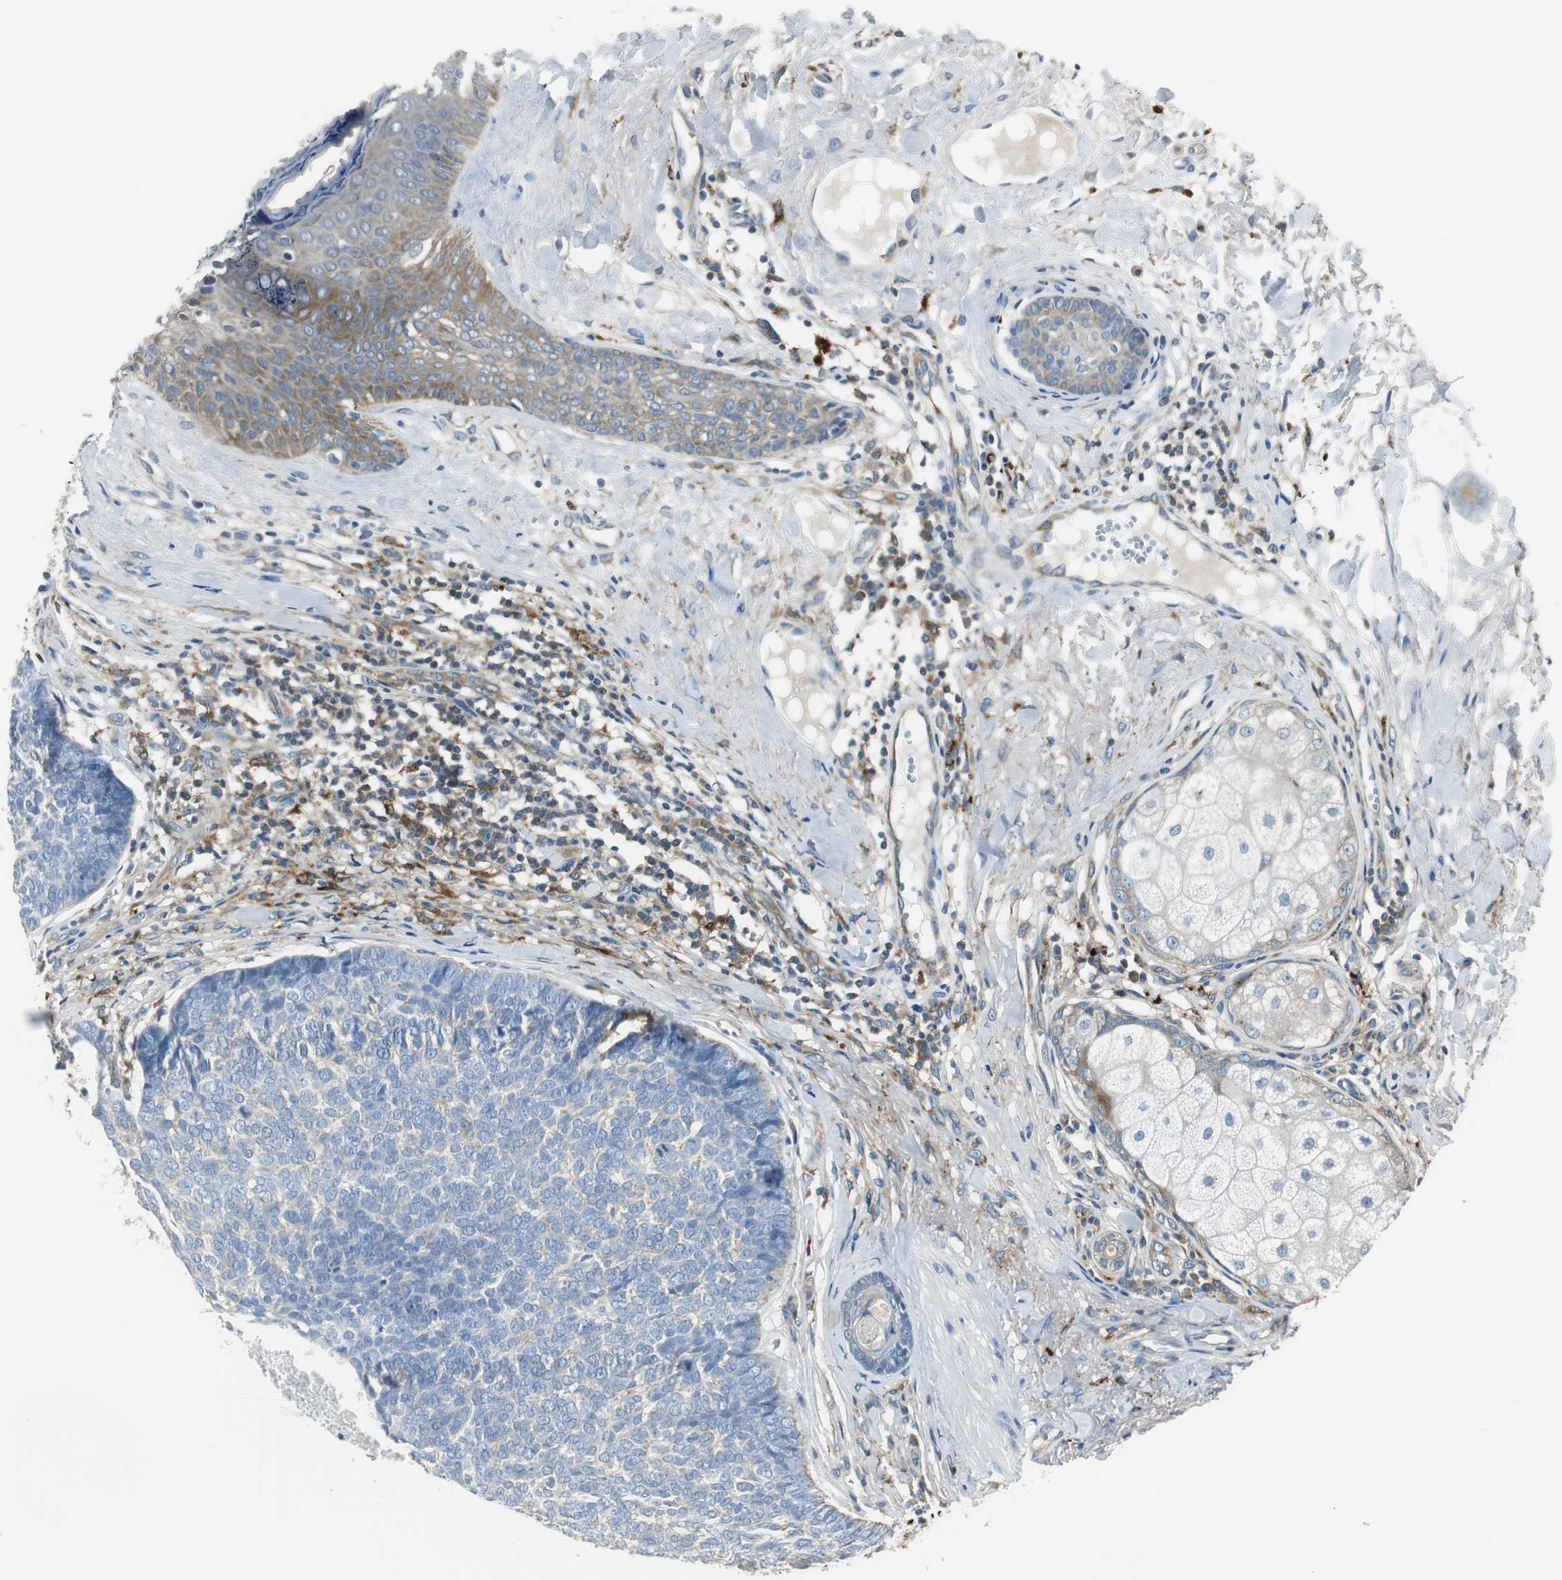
{"staining": {"intensity": "weak", "quantity": "25%-75%", "location": "cytoplasmic/membranous"}, "tissue": "skin cancer", "cell_type": "Tumor cells", "image_type": "cancer", "snomed": [{"axis": "morphology", "description": "Basal cell carcinoma"}, {"axis": "topography", "description": "Skin"}], "caption": "IHC (DAB) staining of human skin cancer reveals weak cytoplasmic/membranous protein expression in about 25%-75% of tumor cells. (Stains: DAB (3,3'-diaminobenzidine) in brown, nuclei in blue, Microscopy: brightfield microscopy at high magnification).", "gene": "NCK1", "patient": {"sex": "male", "age": 84}}